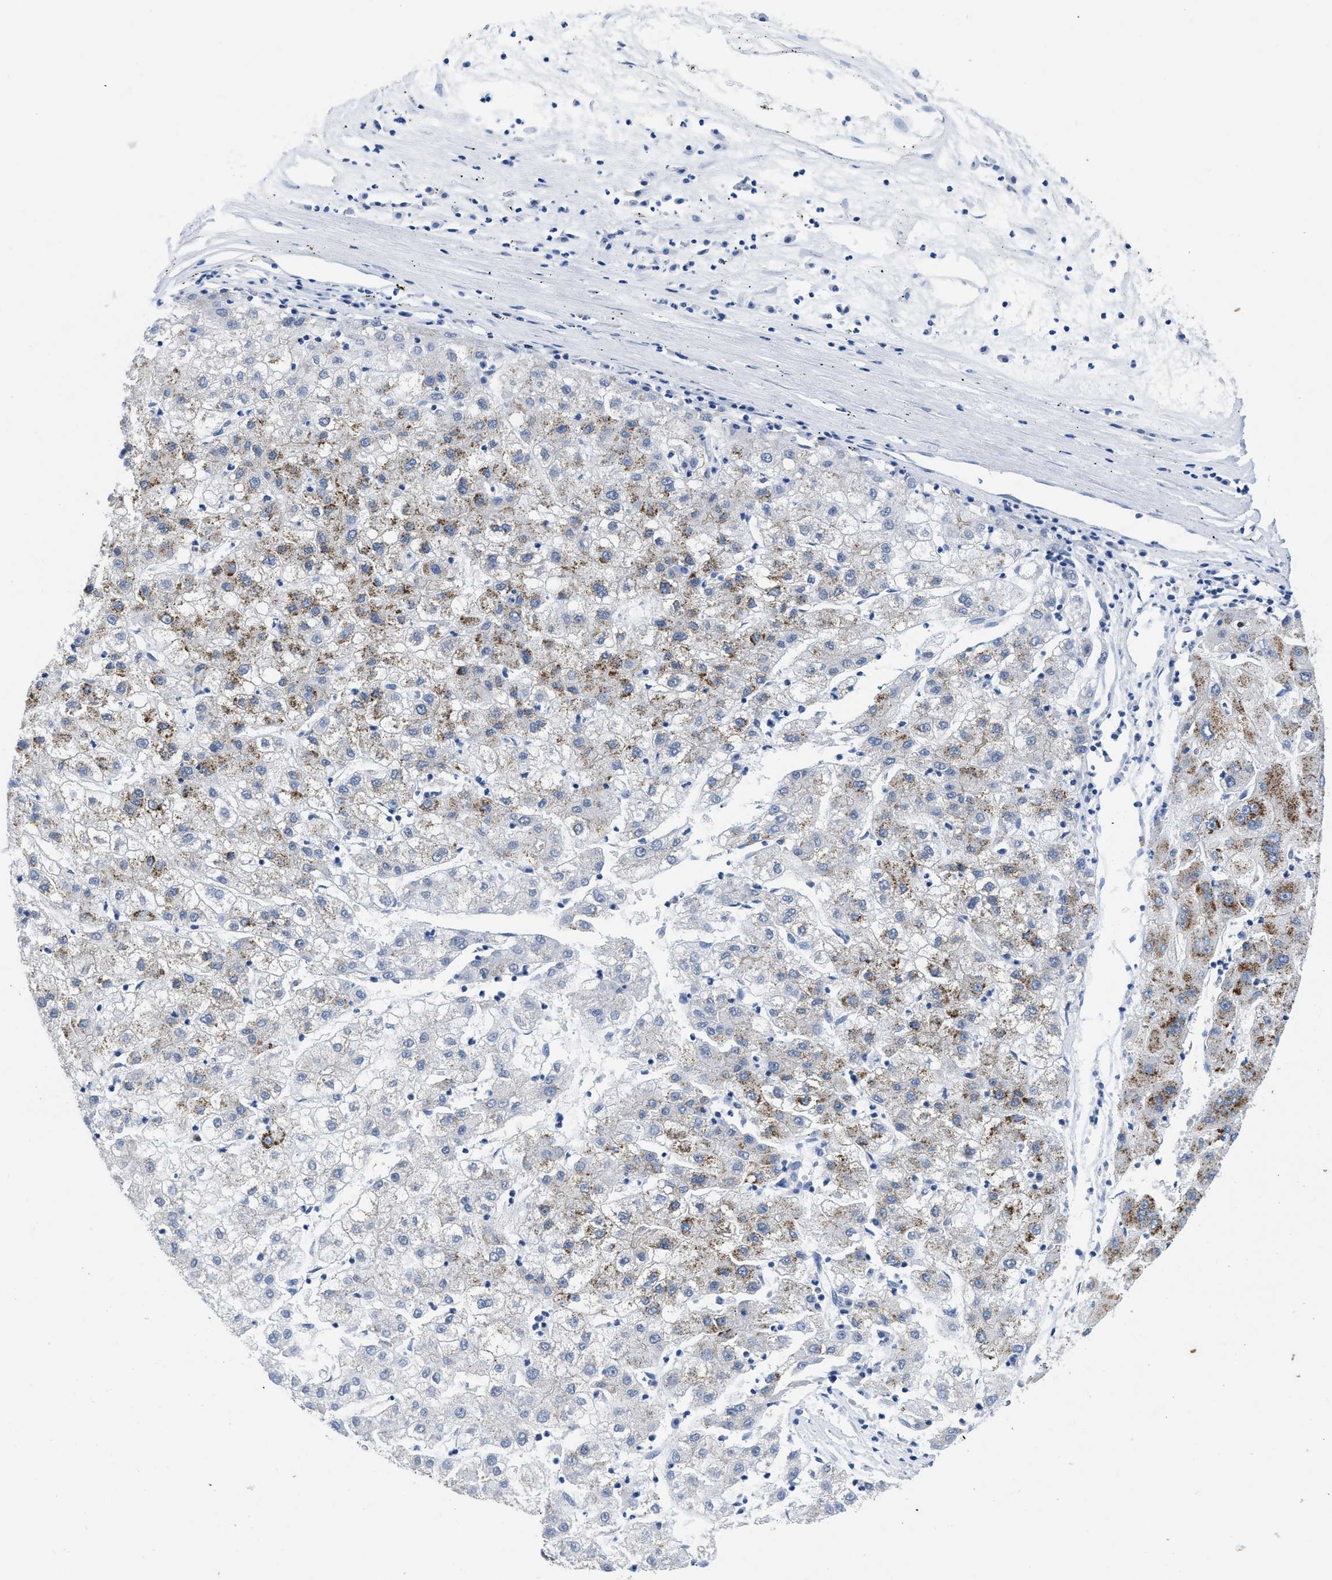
{"staining": {"intensity": "moderate", "quantity": "25%-75%", "location": "cytoplasmic/membranous"}, "tissue": "liver cancer", "cell_type": "Tumor cells", "image_type": "cancer", "snomed": [{"axis": "morphology", "description": "Carcinoma, Hepatocellular, NOS"}, {"axis": "topography", "description": "Liver"}], "caption": "Immunohistochemistry histopathology image of neoplastic tissue: human liver hepatocellular carcinoma stained using IHC shows medium levels of moderate protein expression localized specifically in the cytoplasmic/membranous of tumor cells, appearing as a cytoplasmic/membranous brown color.", "gene": "NFIX", "patient": {"sex": "male", "age": 72}}